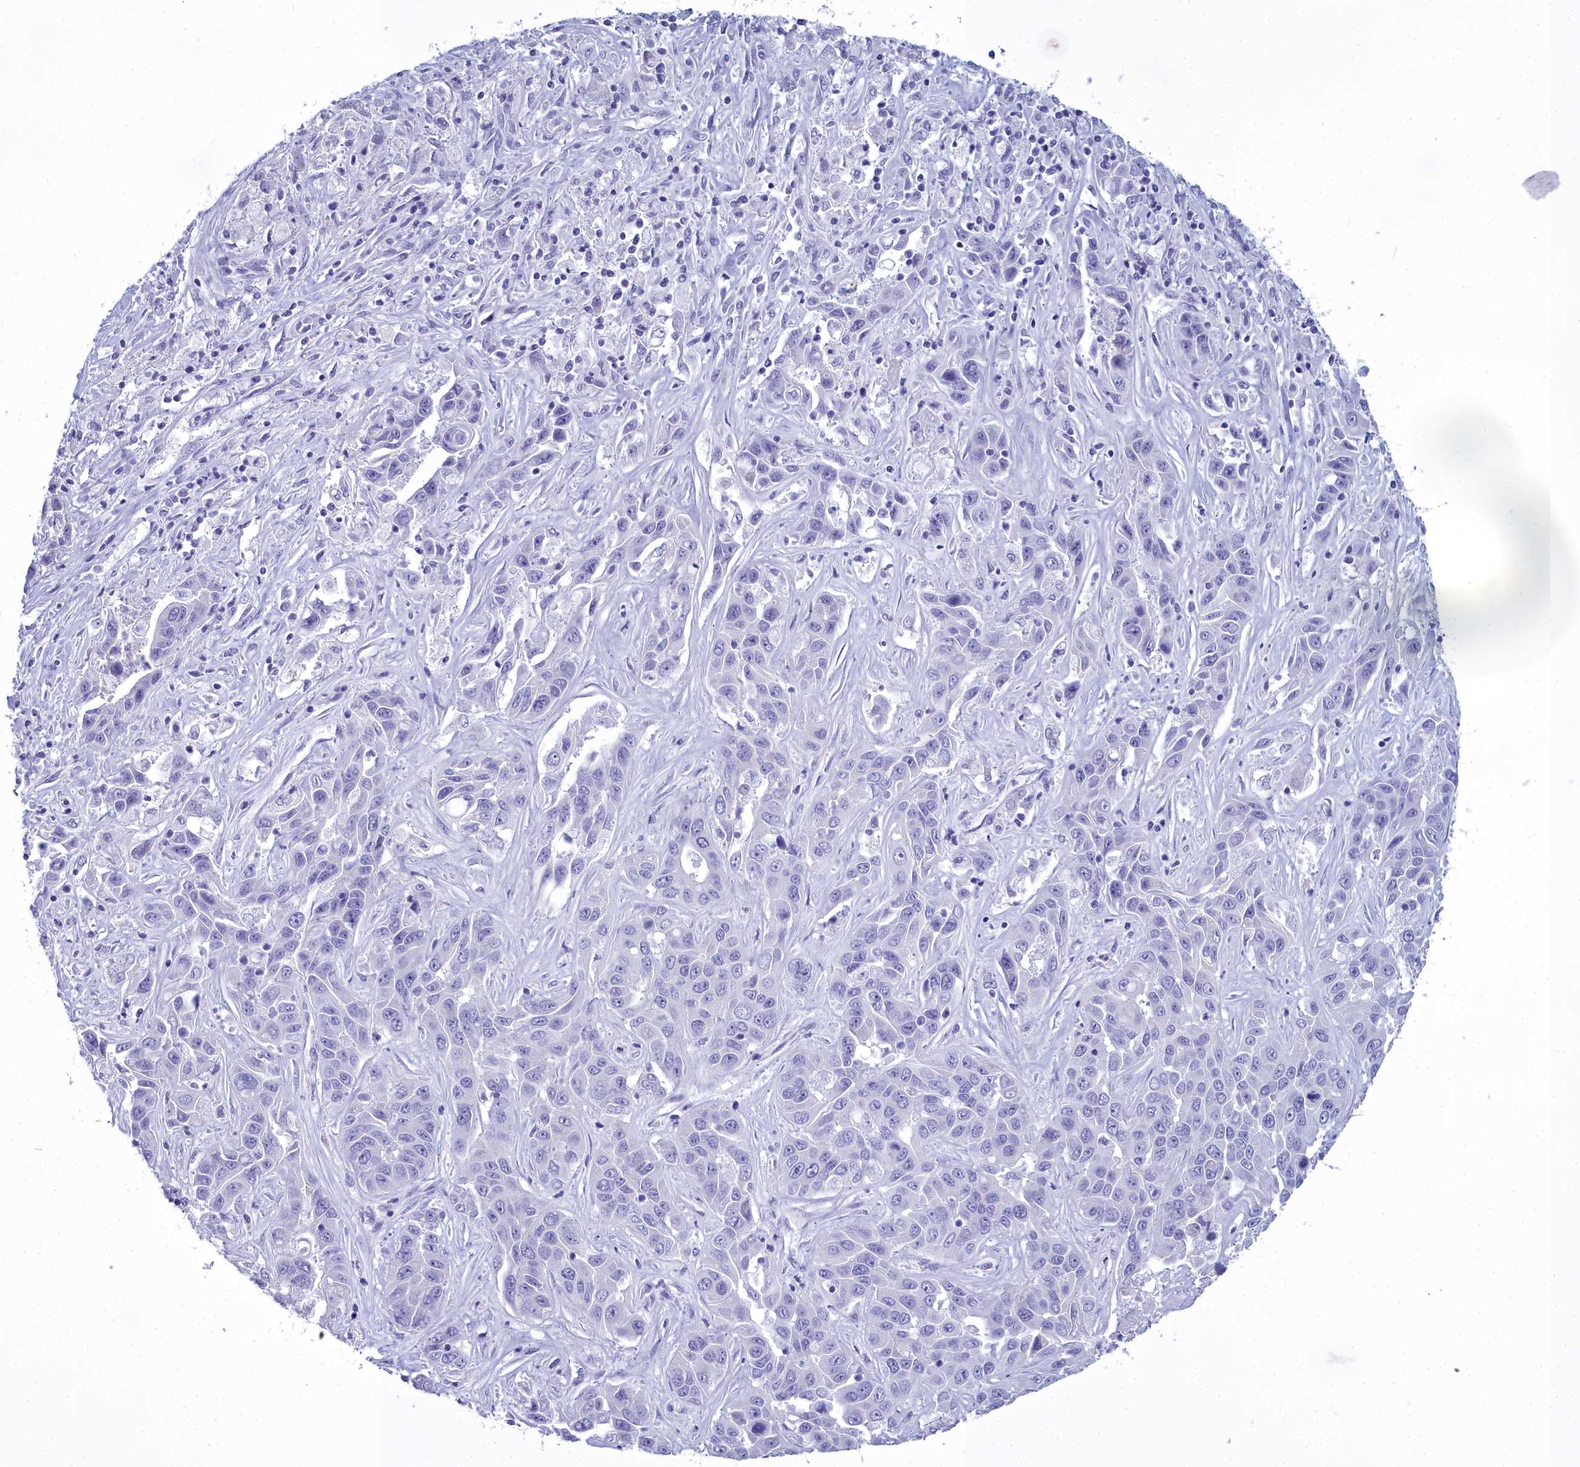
{"staining": {"intensity": "negative", "quantity": "none", "location": "none"}, "tissue": "liver cancer", "cell_type": "Tumor cells", "image_type": "cancer", "snomed": [{"axis": "morphology", "description": "Cholangiocarcinoma"}, {"axis": "topography", "description": "Liver"}], "caption": "Liver cancer (cholangiocarcinoma) stained for a protein using IHC displays no staining tumor cells.", "gene": "MAP6", "patient": {"sex": "female", "age": 52}}